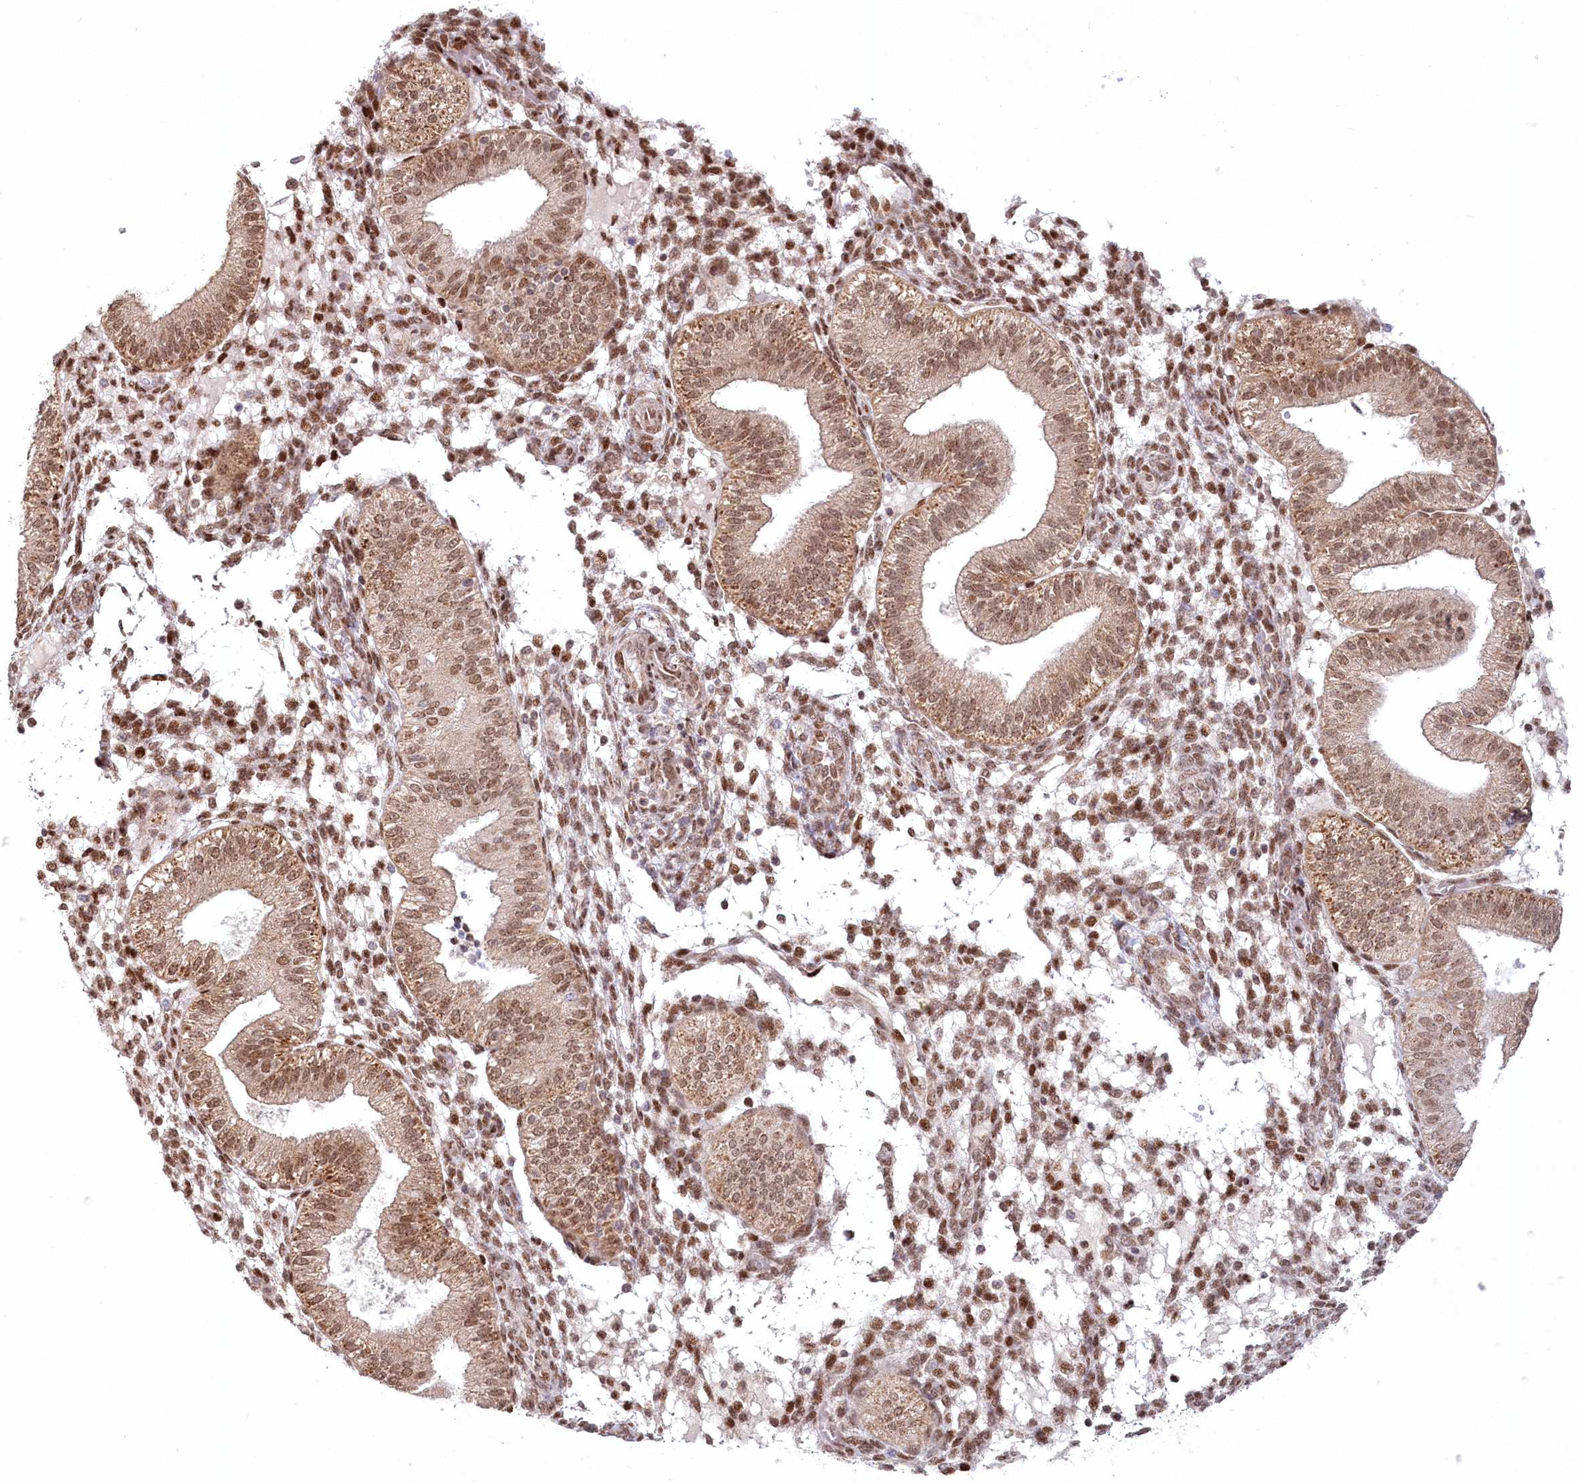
{"staining": {"intensity": "moderate", "quantity": "25%-75%", "location": "nuclear"}, "tissue": "endometrium", "cell_type": "Cells in endometrial stroma", "image_type": "normal", "snomed": [{"axis": "morphology", "description": "Normal tissue, NOS"}, {"axis": "topography", "description": "Endometrium"}], "caption": "Immunohistochemical staining of normal endometrium reveals medium levels of moderate nuclear expression in approximately 25%-75% of cells in endometrial stroma. Using DAB (3,3'-diaminobenzidine) (brown) and hematoxylin (blue) stains, captured at high magnification using brightfield microscopy.", "gene": "PYURF", "patient": {"sex": "female", "age": 39}}